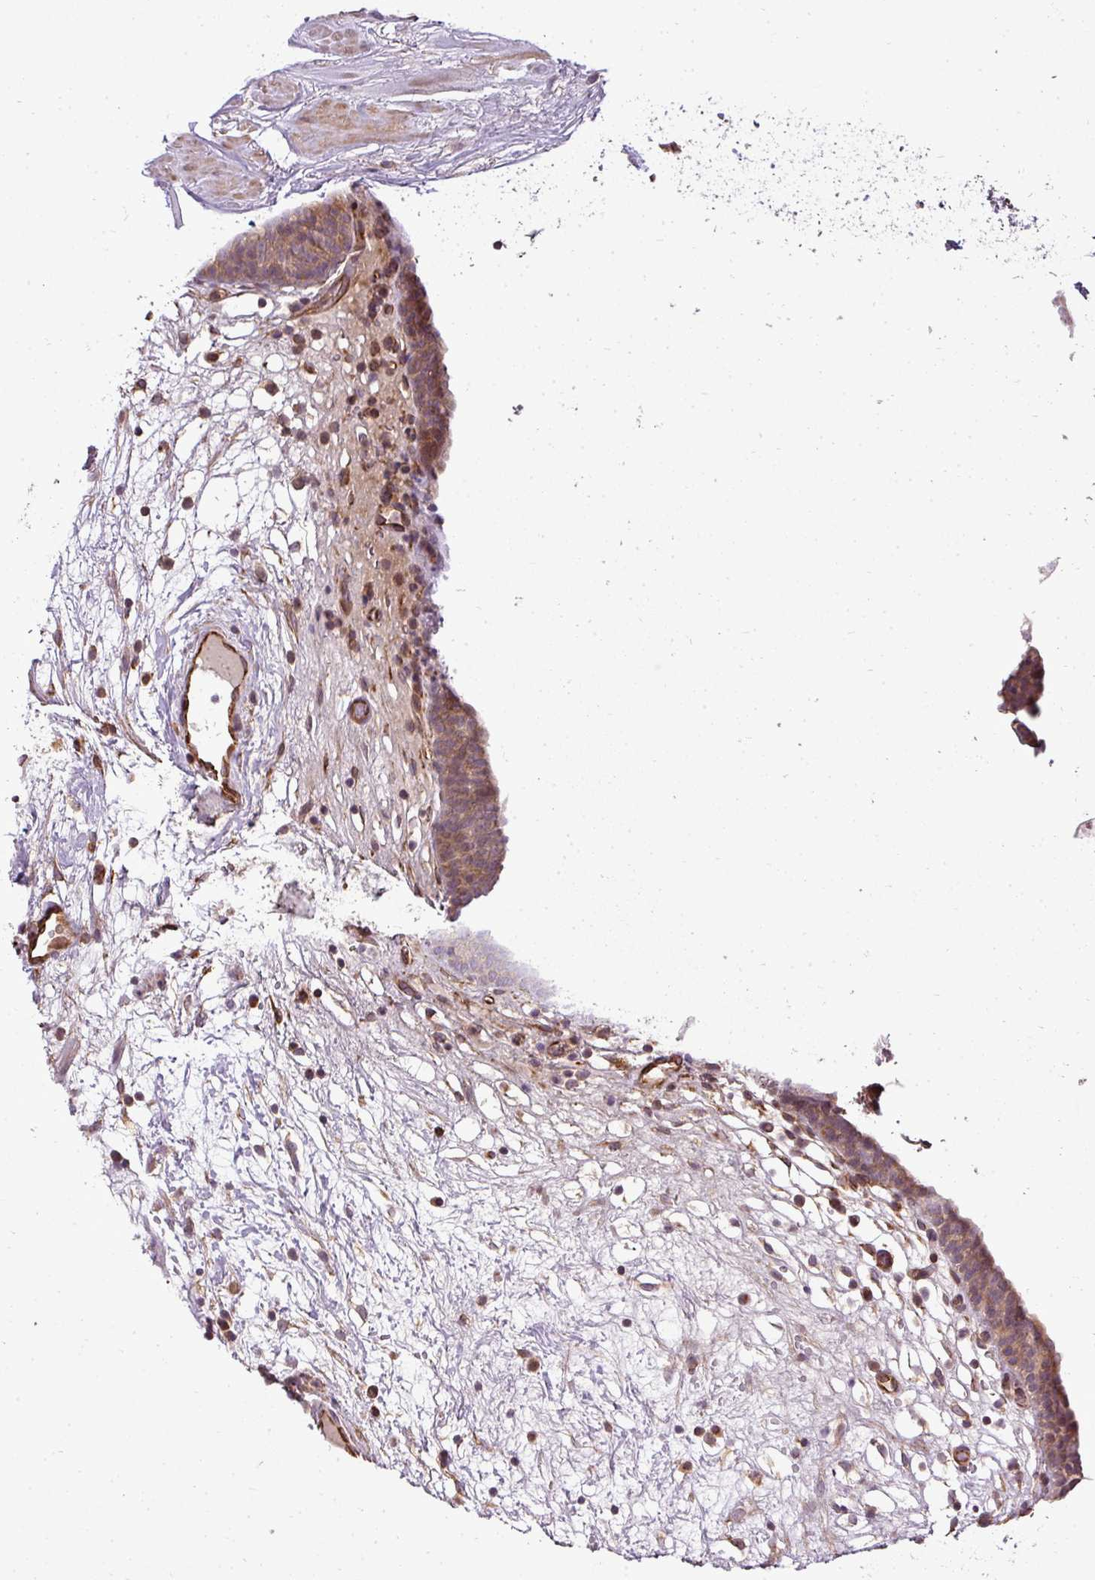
{"staining": {"intensity": "moderate", "quantity": "<25%", "location": "cytoplasmic/membranous,nuclear"}, "tissue": "urinary bladder", "cell_type": "Urothelial cells", "image_type": "normal", "snomed": [{"axis": "morphology", "description": "Normal tissue, NOS"}, {"axis": "topography", "description": "Urinary bladder"}], "caption": "DAB immunohistochemical staining of unremarkable urinary bladder demonstrates moderate cytoplasmic/membranous,nuclear protein staining in about <25% of urothelial cells. The staining is performed using DAB (3,3'-diaminobenzidine) brown chromogen to label protein expression. The nuclei are counter-stained blue using hematoxylin.", "gene": "PDRG1", "patient": {"sex": "male", "age": 71}}